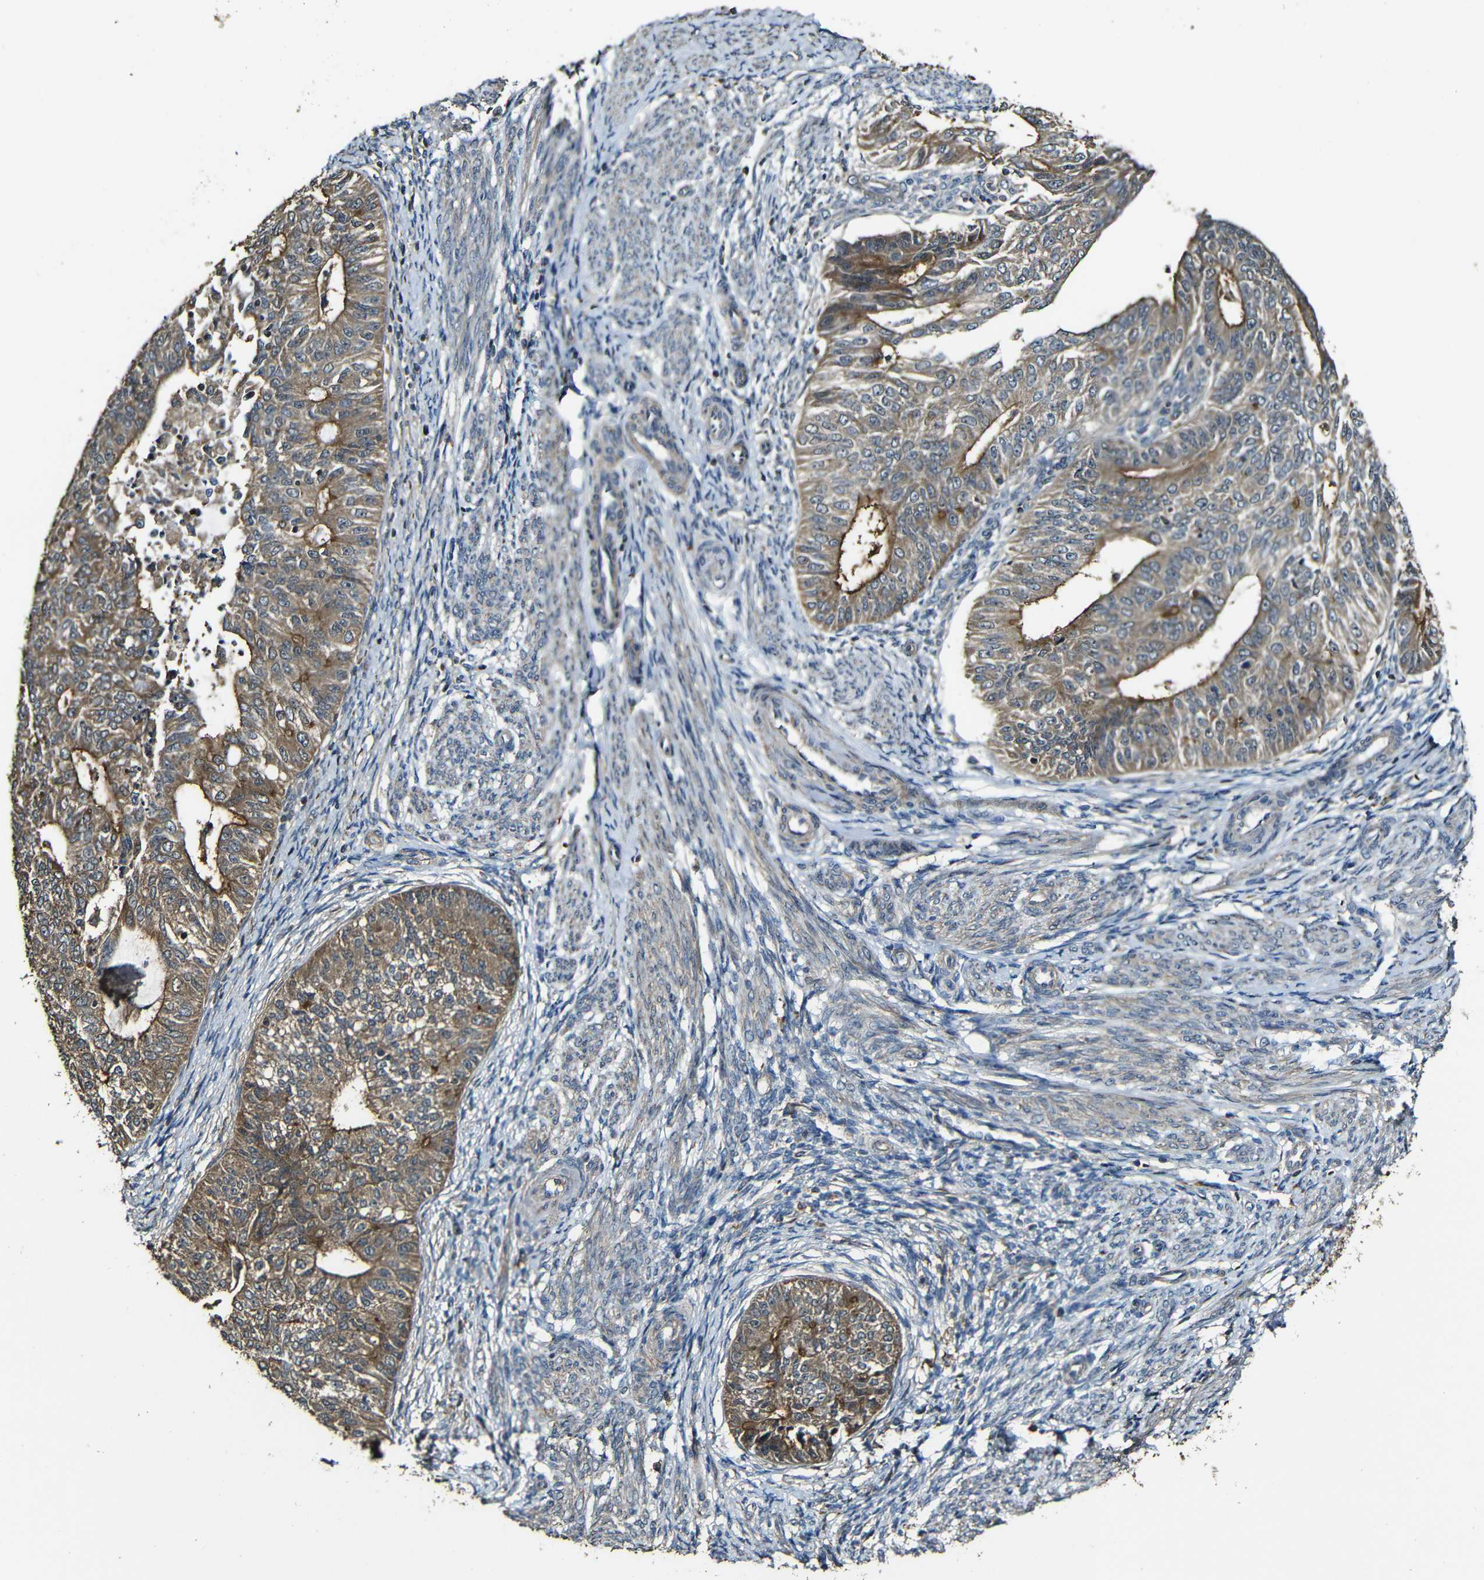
{"staining": {"intensity": "strong", "quantity": ">75%", "location": "cytoplasmic/membranous"}, "tissue": "endometrial cancer", "cell_type": "Tumor cells", "image_type": "cancer", "snomed": [{"axis": "morphology", "description": "Adenocarcinoma, NOS"}, {"axis": "topography", "description": "Endometrium"}], "caption": "This histopathology image demonstrates immunohistochemistry (IHC) staining of endometrial cancer (adenocarcinoma), with high strong cytoplasmic/membranous expression in approximately >75% of tumor cells.", "gene": "CASP8", "patient": {"sex": "female", "age": 32}}